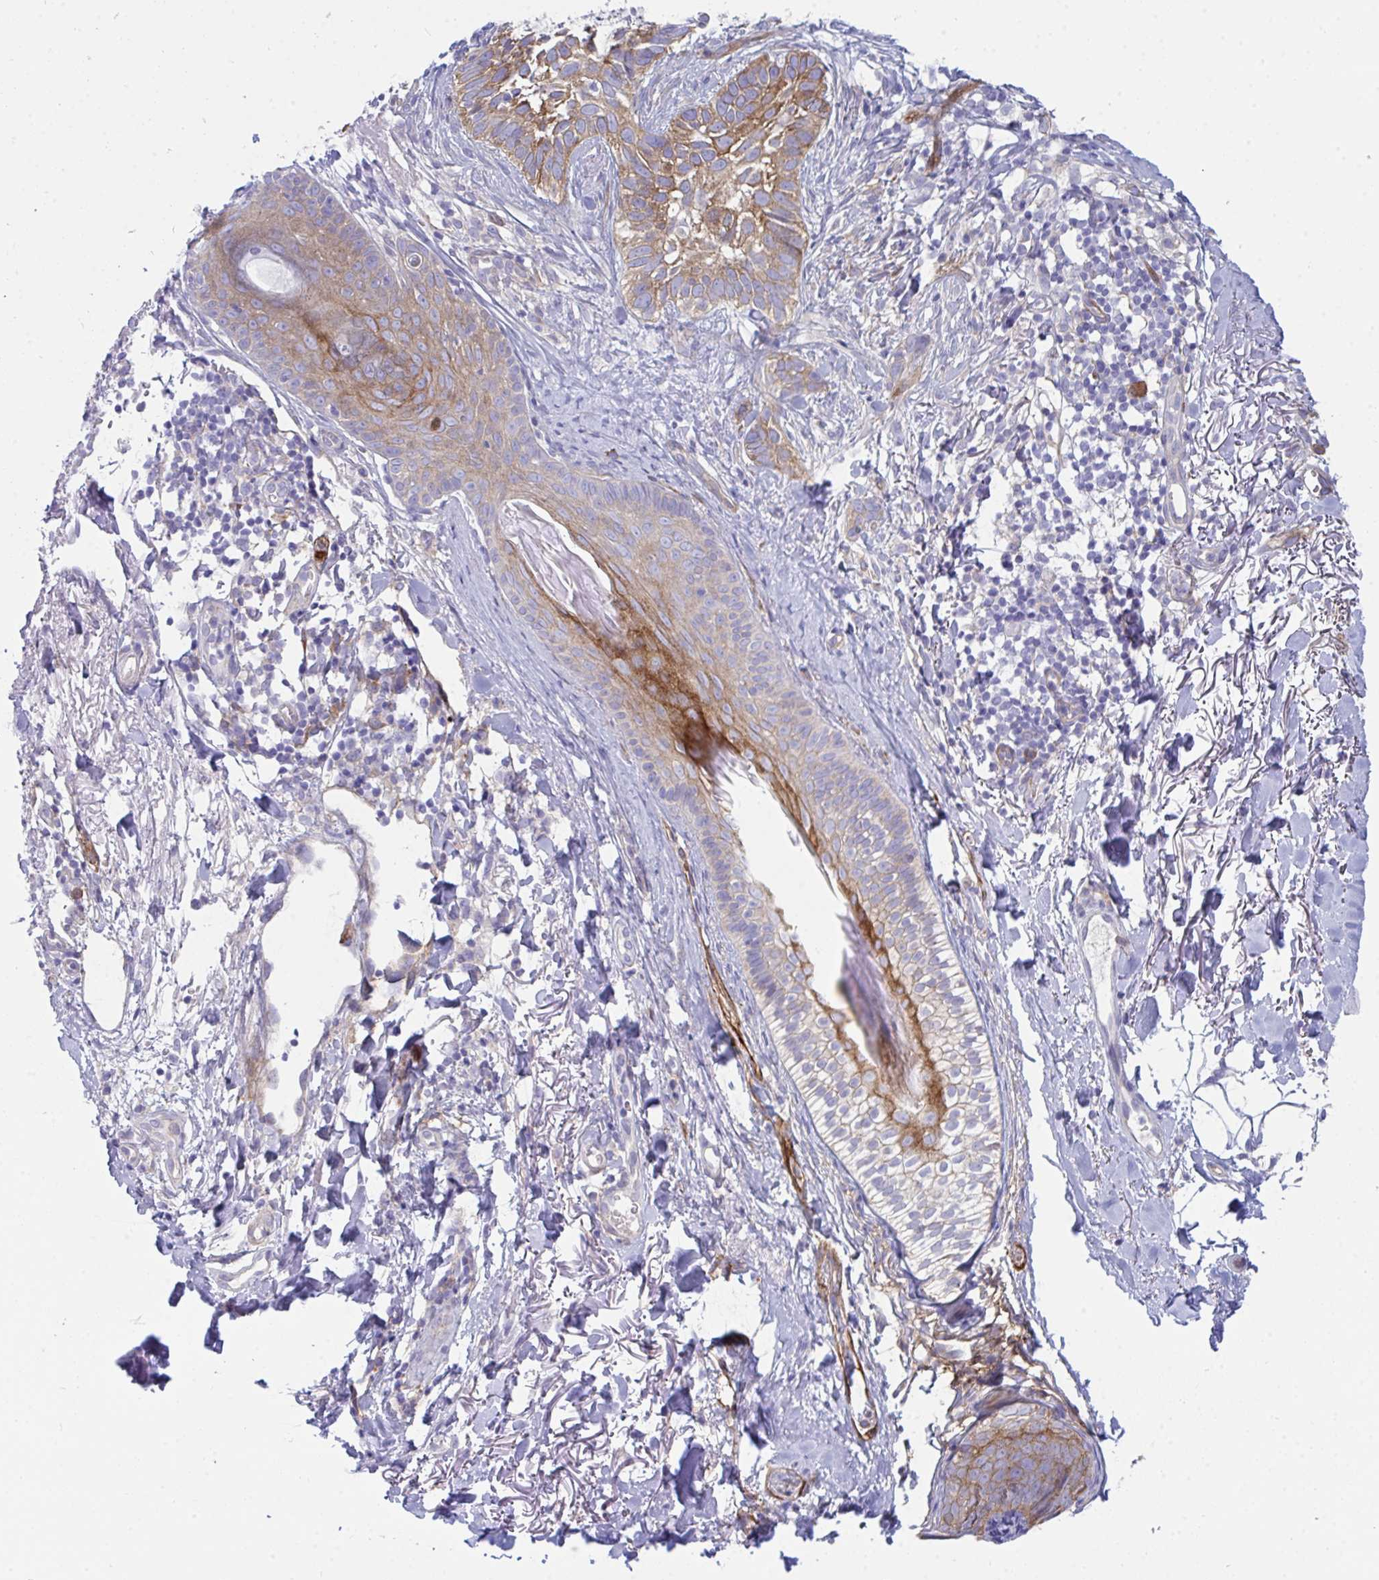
{"staining": {"intensity": "moderate", "quantity": "25%-75%", "location": "cytoplasmic/membranous"}, "tissue": "skin cancer", "cell_type": "Tumor cells", "image_type": "cancer", "snomed": [{"axis": "morphology", "description": "Basal cell carcinoma"}, {"axis": "topography", "description": "Skin"}, {"axis": "topography", "description": "Skin of face"}], "caption": "Basal cell carcinoma (skin) stained with immunohistochemistry shows moderate cytoplasmic/membranous staining in about 25%-75% of tumor cells.", "gene": "GAB1", "patient": {"sex": "female", "age": 90}}